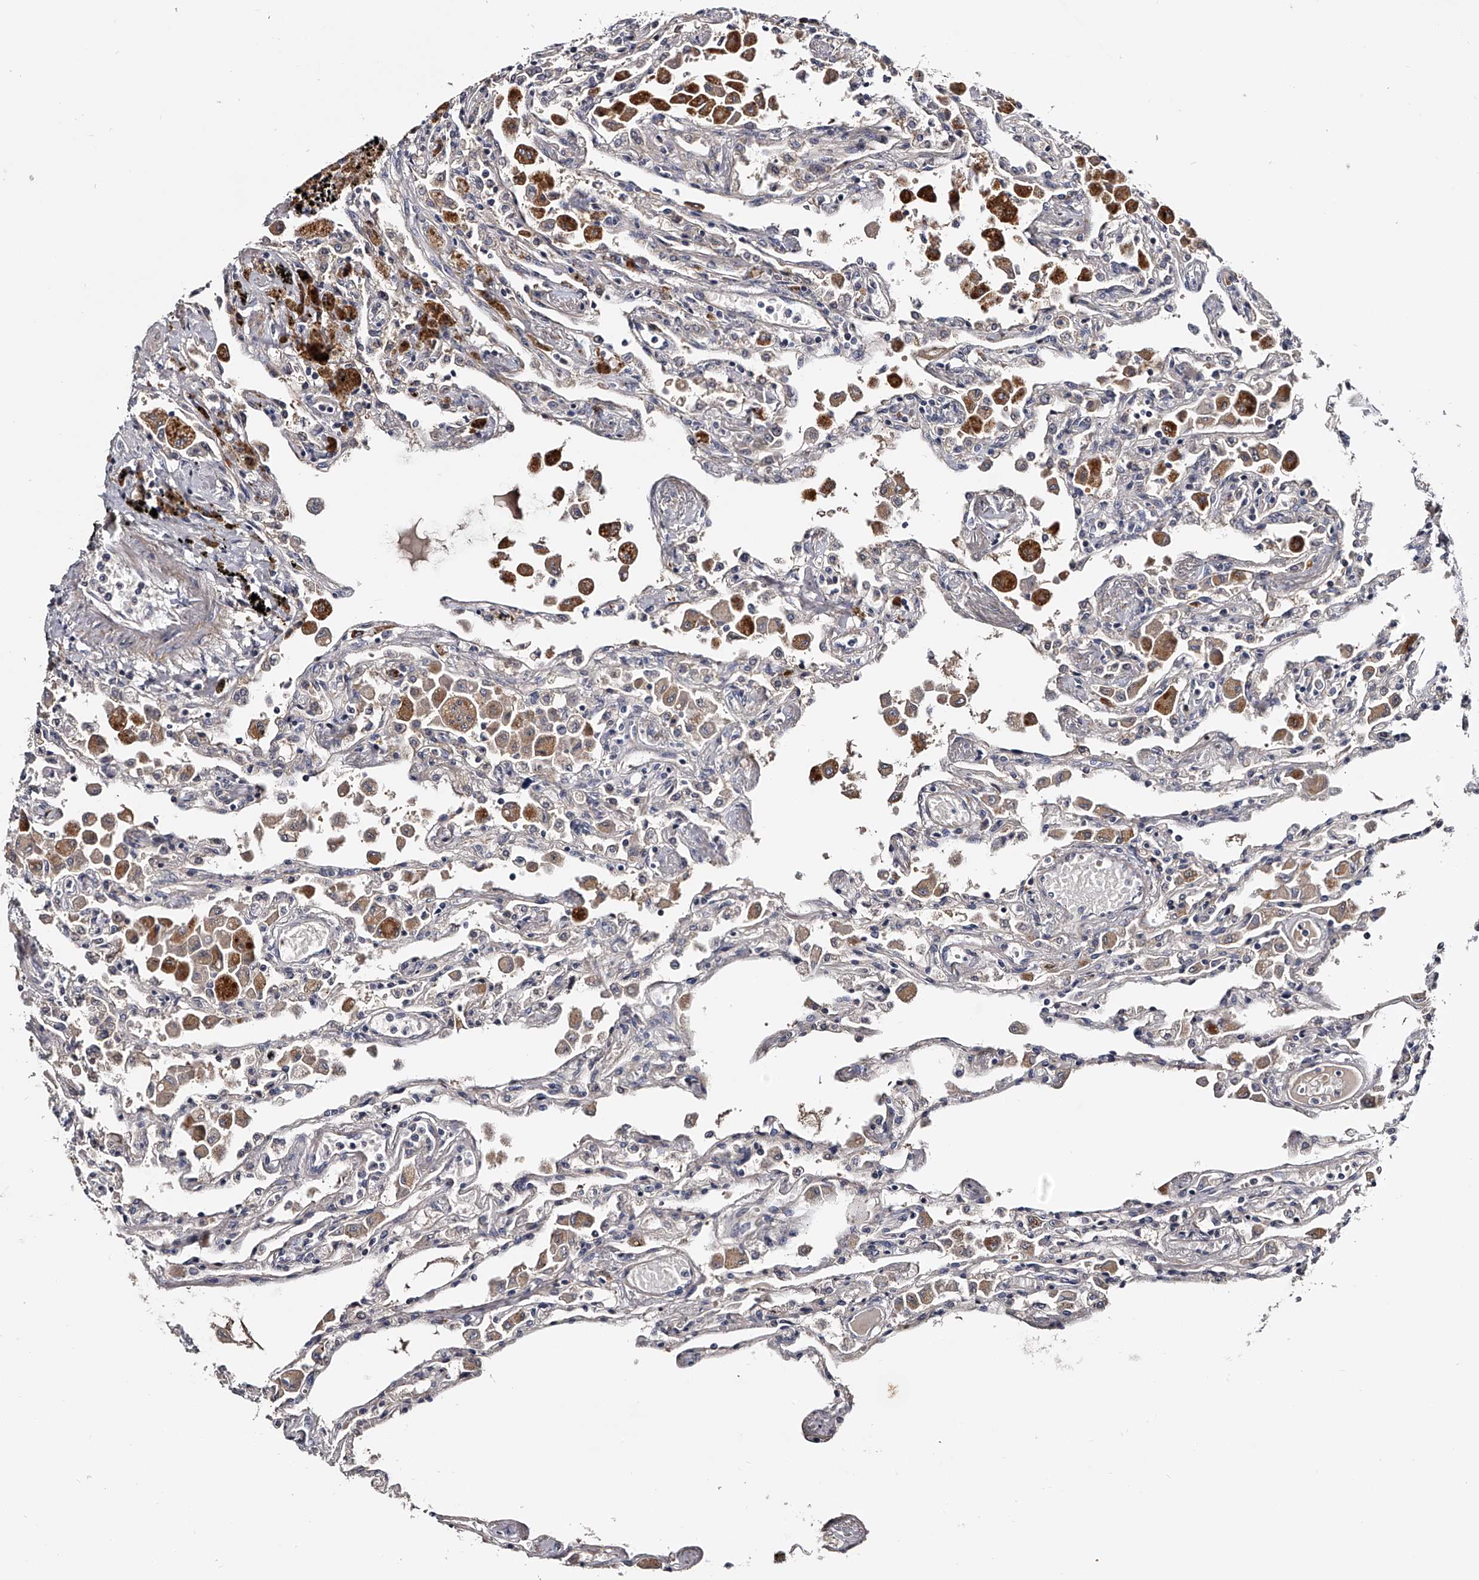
{"staining": {"intensity": "weak", "quantity": "<25%", "location": "cytoplasmic/membranous"}, "tissue": "lung", "cell_type": "Alveolar cells", "image_type": "normal", "snomed": [{"axis": "morphology", "description": "Normal tissue, NOS"}, {"axis": "topography", "description": "Bronchus"}, {"axis": "topography", "description": "Lung"}], "caption": "This is an IHC histopathology image of normal lung. There is no staining in alveolar cells.", "gene": "MDN1", "patient": {"sex": "female", "age": 49}}